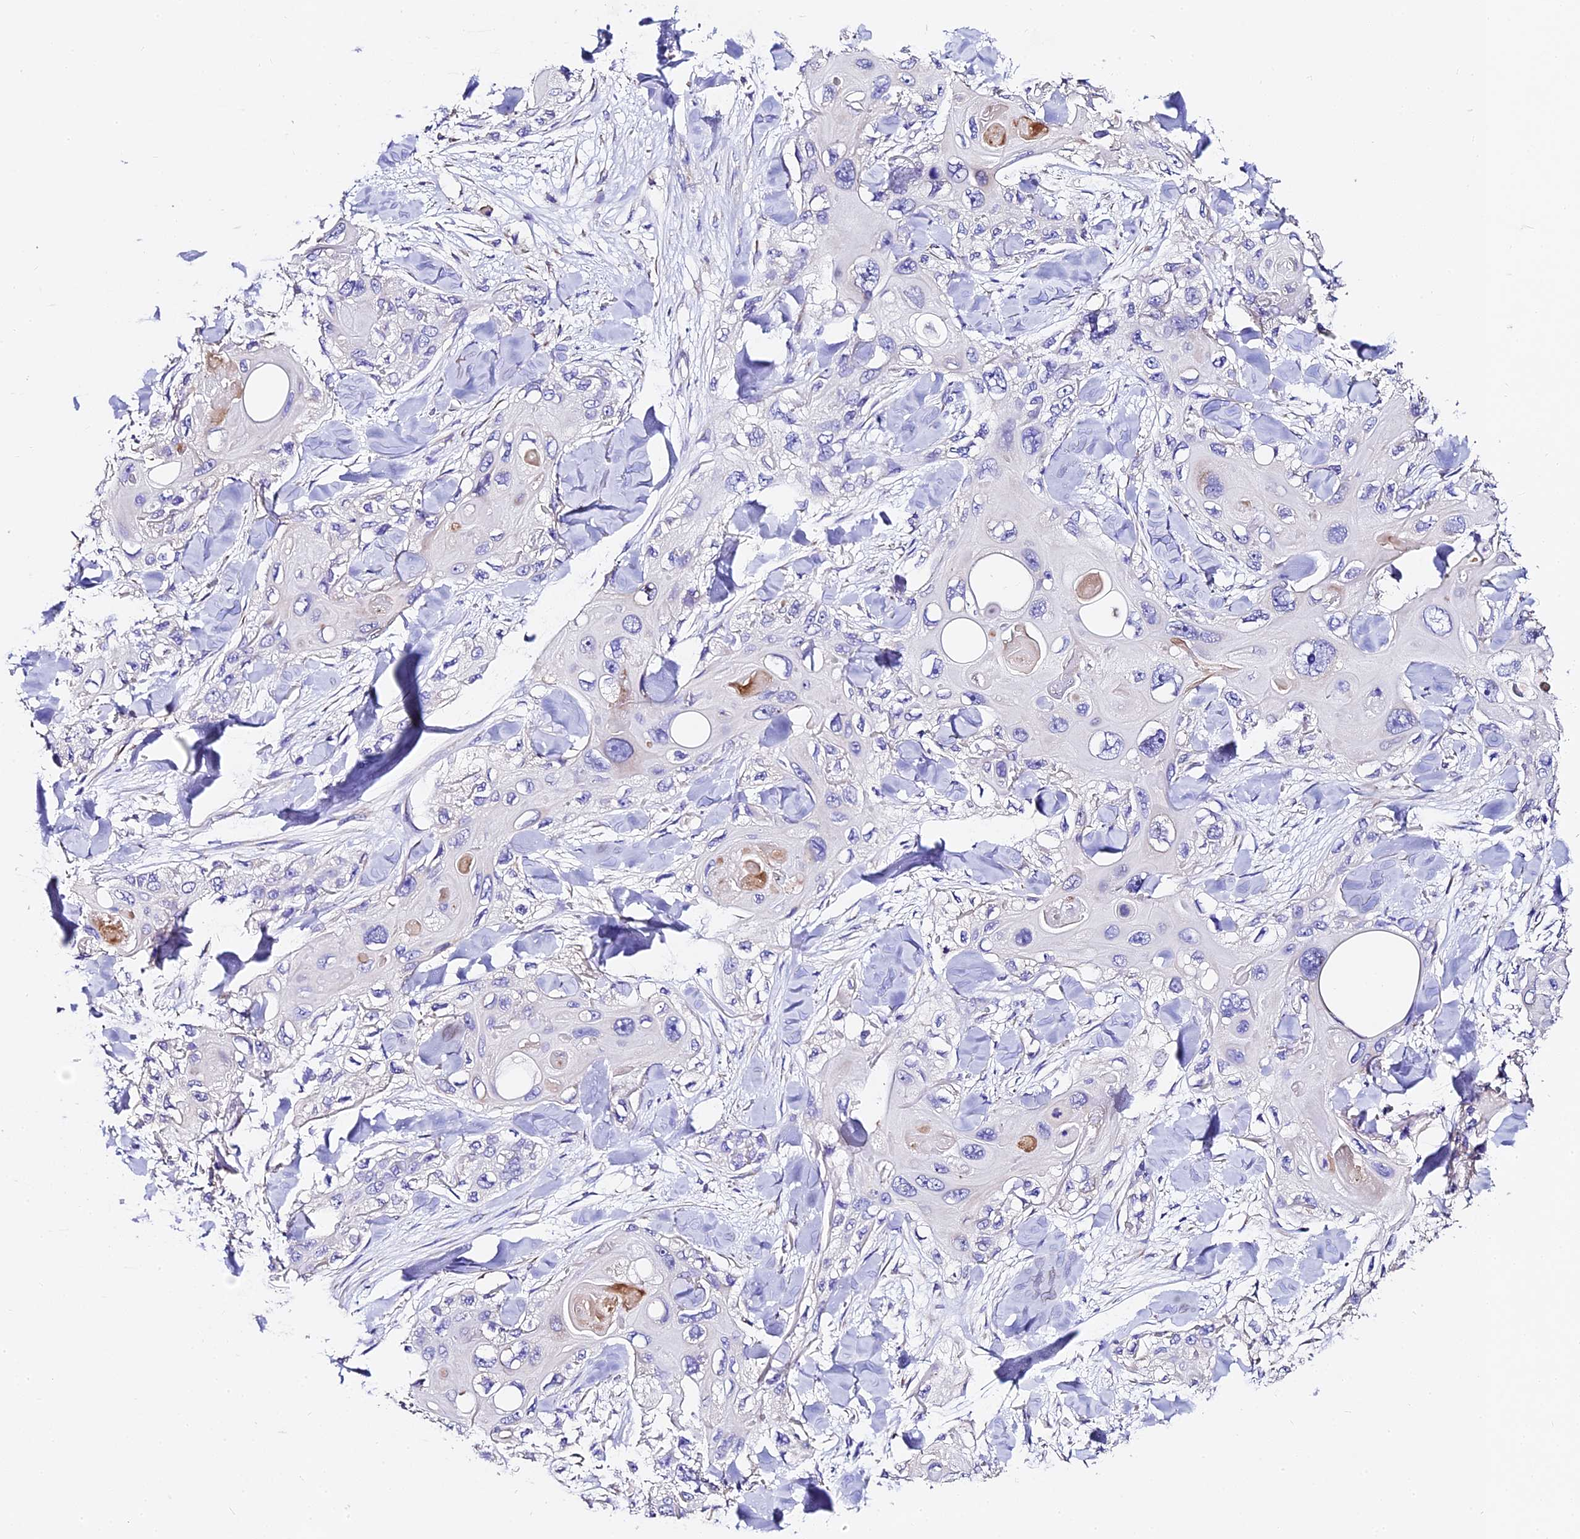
{"staining": {"intensity": "negative", "quantity": "none", "location": "none"}, "tissue": "skin cancer", "cell_type": "Tumor cells", "image_type": "cancer", "snomed": [{"axis": "morphology", "description": "Normal tissue, NOS"}, {"axis": "morphology", "description": "Squamous cell carcinoma, NOS"}, {"axis": "topography", "description": "Skin"}], "caption": "Human squamous cell carcinoma (skin) stained for a protein using immunohistochemistry displays no positivity in tumor cells.", "gene": "FREM3", "patient": {"sex": "male", "age": 72}}